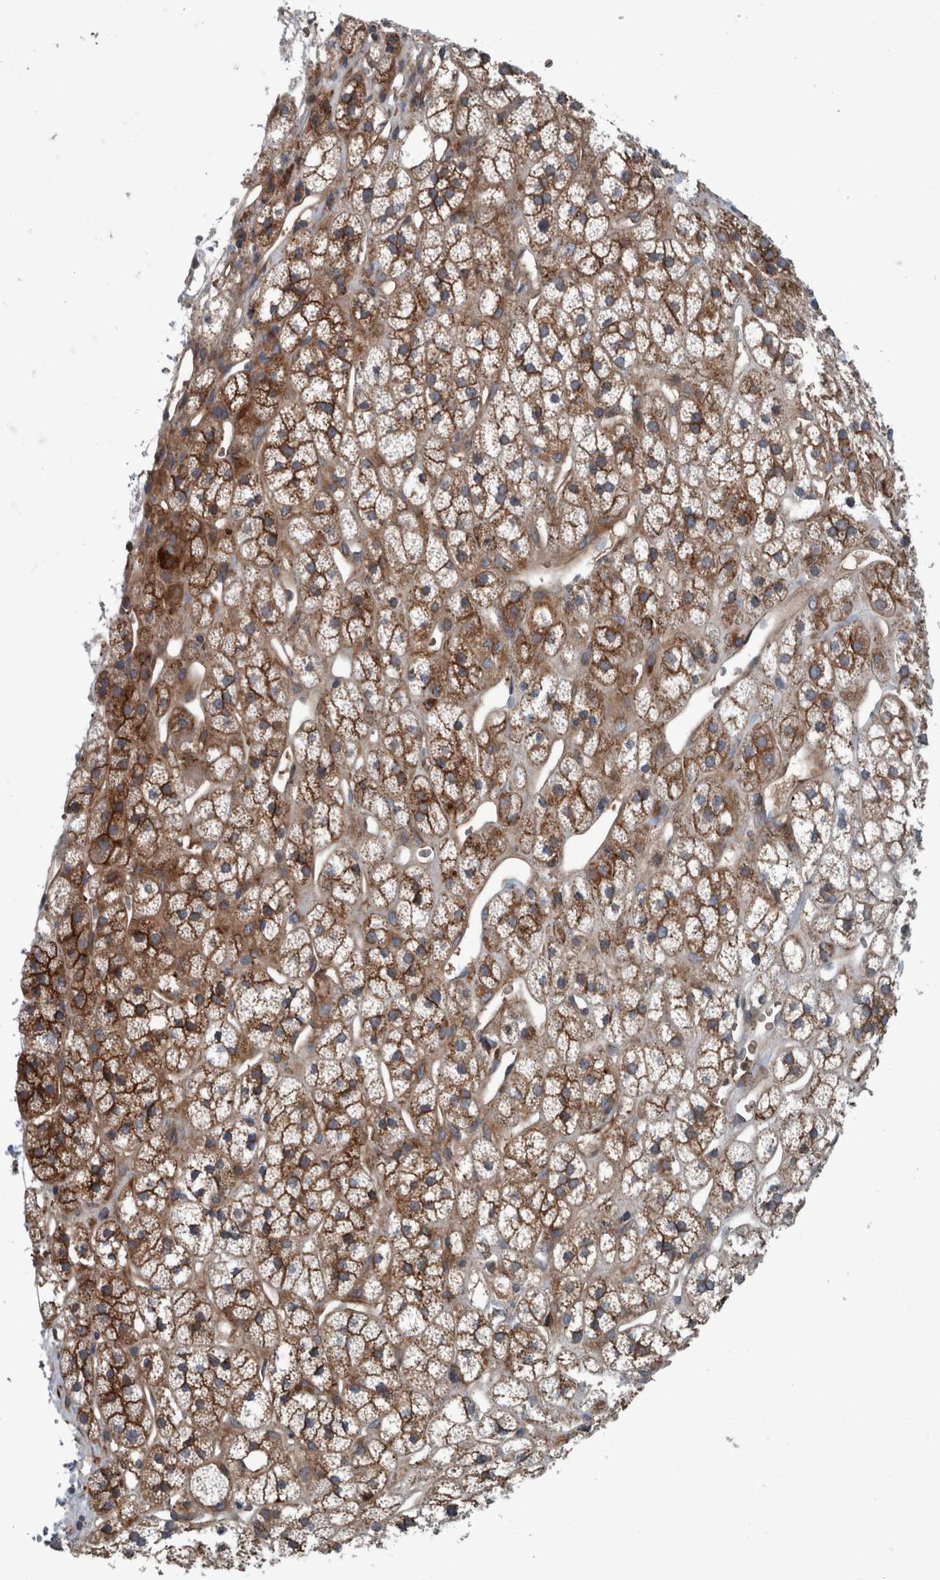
{"staining": {"intensity": "strong", "quantity": ">75%", "location": "cytoplasmic/membranous"}, "tissue": "adrenal gland", "cell_type": "Glandular cells", "image_type": "normal", "snomed": [{"axis": "morphology", "description": "Normal tissue, NOS"}, {"axis": "topography", "description": "Adrenal gland"}], "caption": "Strong cytoplasmic/membranous protein staining is seen in about >75% of glandular cells in adrenal gland. (DAB (3,3'-diaminobenzidine) IHC, brown staining for protein, blue staining for nuclei).", "gene": "GLT8D2", "patient": {"sex": "male", "age": 56}}